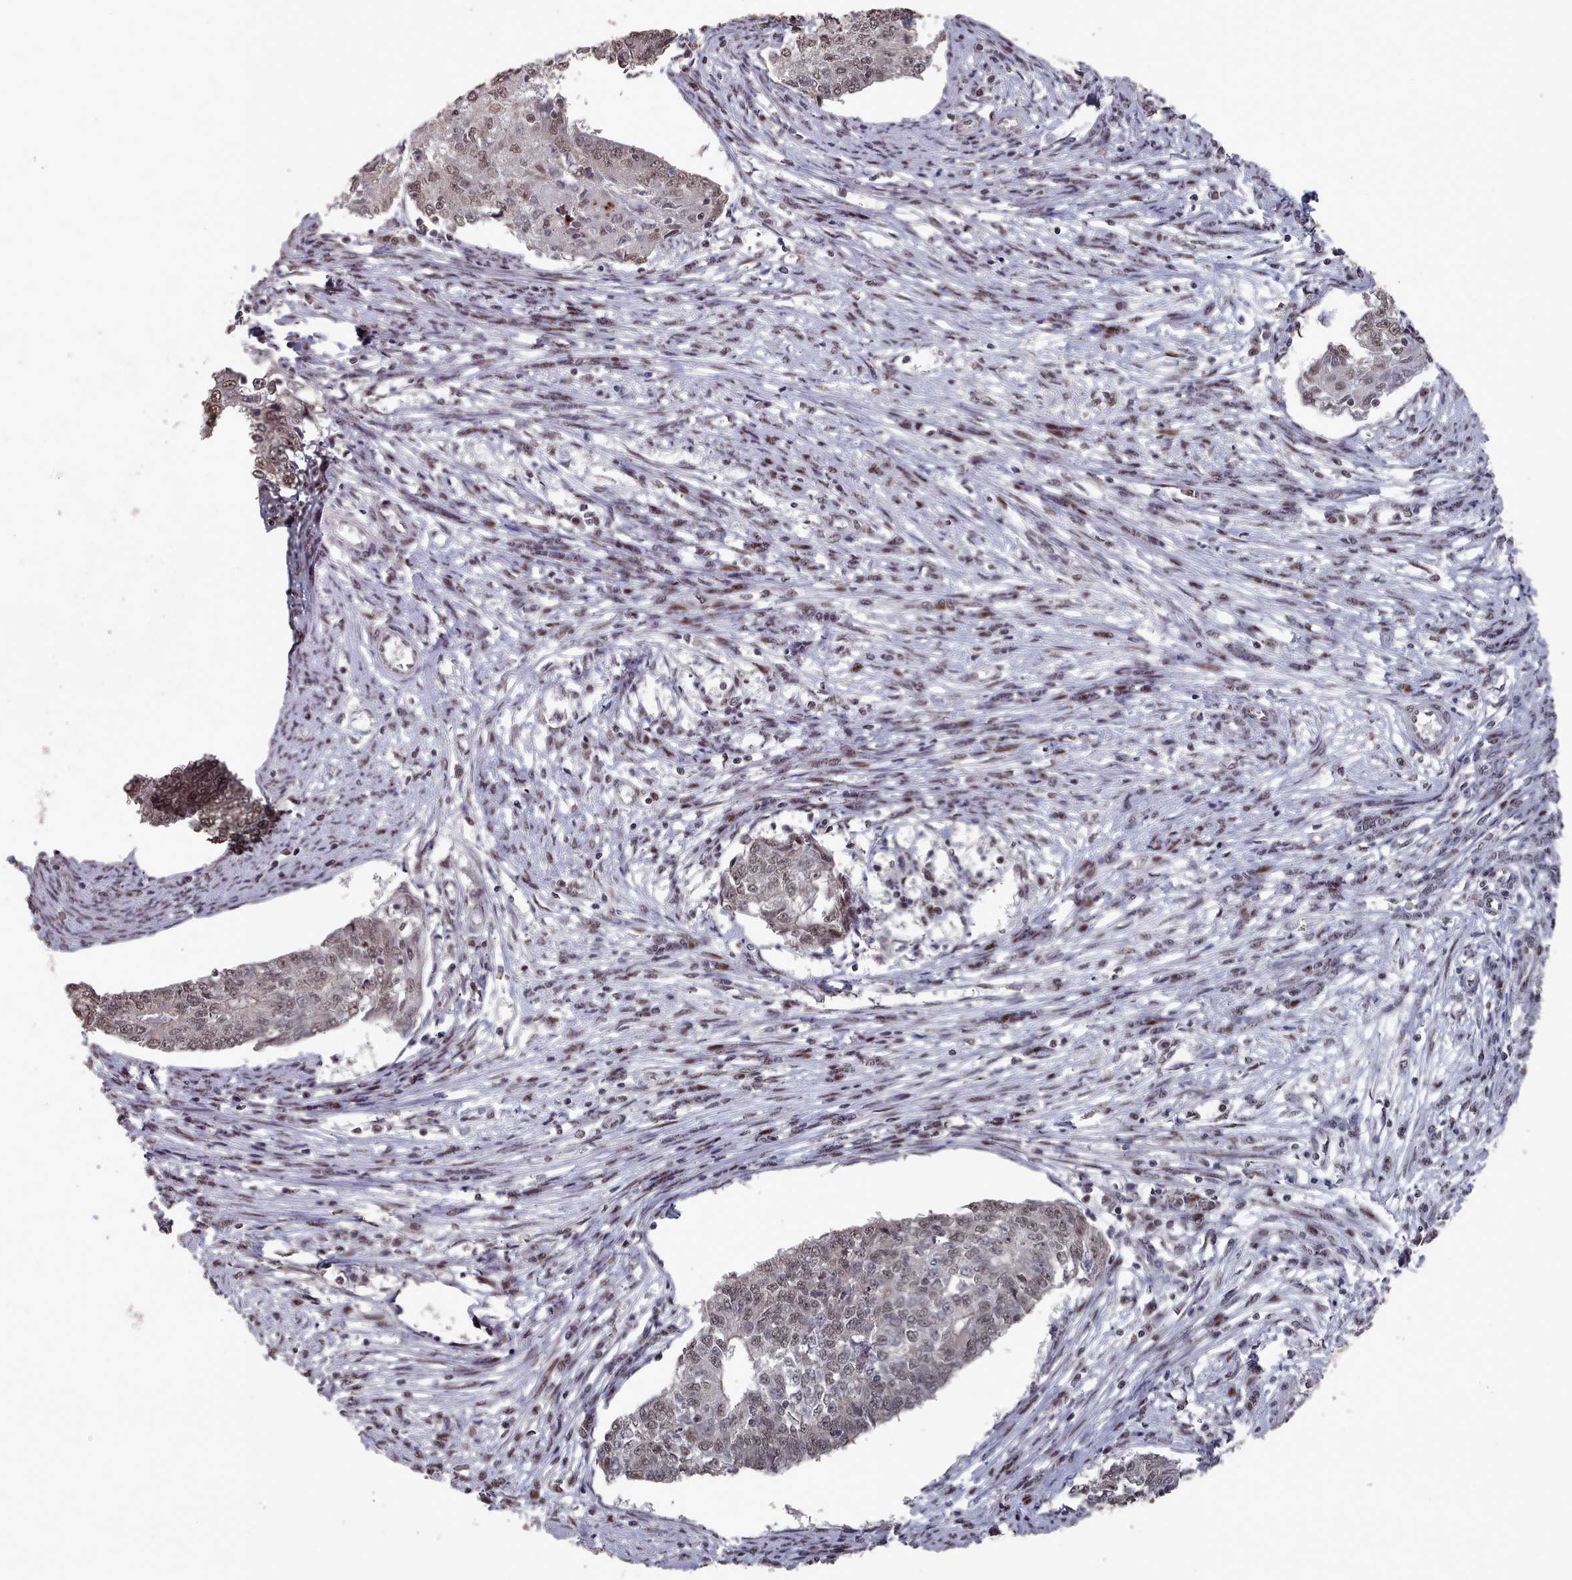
{"staining": {"intensity": "weak", "quantity": ">75%", "location": "nuclear"}, "tissue": "endometrial cancer", "cell_type": "Tumor cells", "image_type": "cancer", "snomed": [{"axis": "morphology", "description": "Adenocarcinoma, NOS"}, {"axis": "topography", "description": "Endometrium"}], "caption": "Endometrial adenocarcinoma tissue reveals weak nuclear positivity in about >75% of tumor cells, visualized by immunohistochemistry. The staining was performed using DAB (3,3'-diaminobenzidine), with brown indicating positive protein expression. Nuclei are stained blue with hematoxylin.", "gene": "PNRC2", "patient": {"sex": "female", "age": 56}}